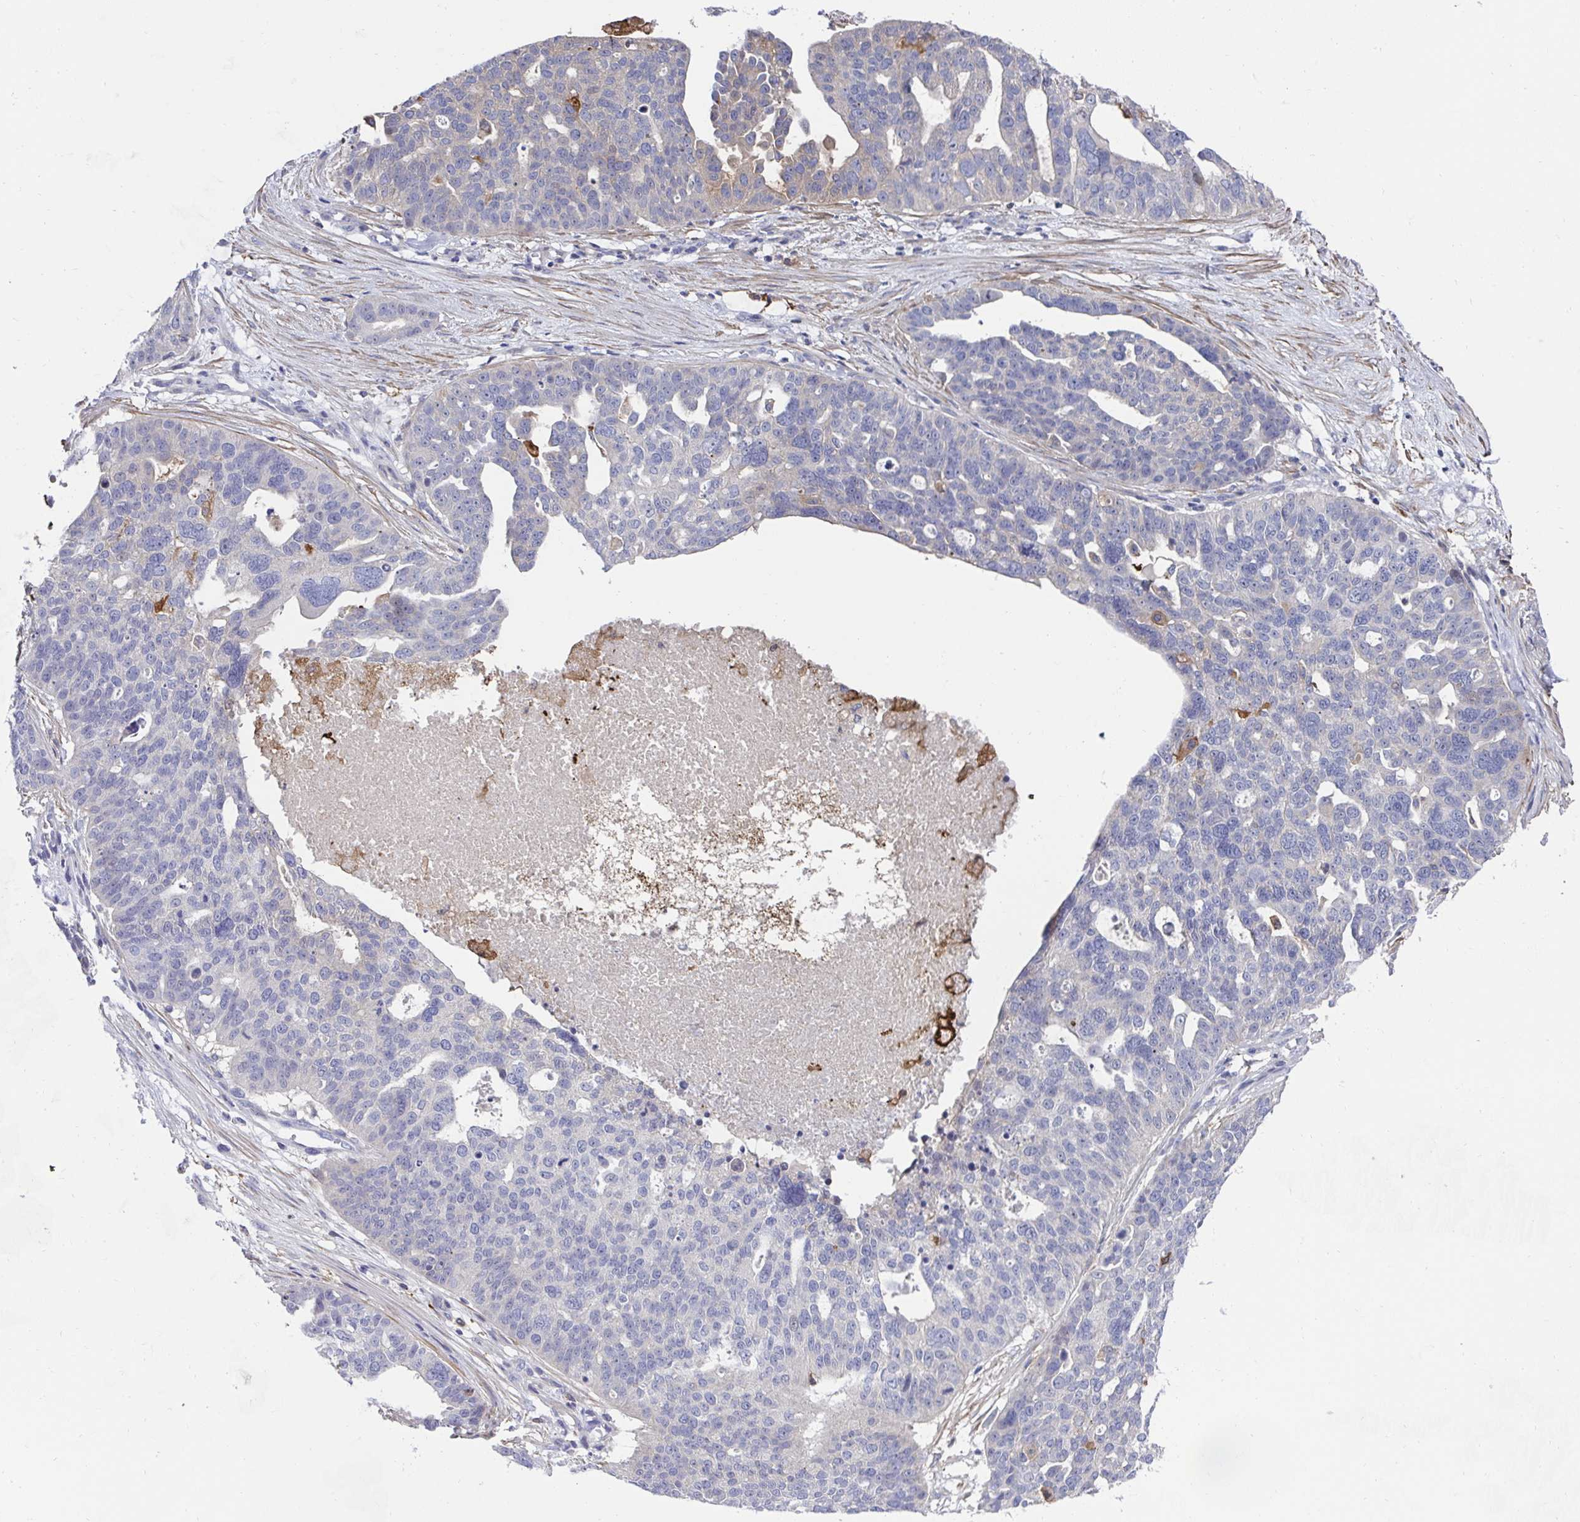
{"staining": {"intensity": "weak", "quantity": "<25%", "location": "cytoplasmic/membranous"}, "tissue": "ovarian cancer", "cell_type": "Tumor cells", "image_type": "cancer", "snomed": [{"axis": "morphology", "description": "Cystadenocarcinoma, serous, NOS"}, {"axis": "topography", "description": "Ovary"}], "caption": "IHC micrograph of neoplastic tissue: ovarian serous cystadenocarcinoma stained with DAB (3,3'-diaminobenzidine) shows no significant protein expression in tumor cells. (DAB (3,3'-diaminobenzidine) IHC, high magnification).", "gene": "FBXL13", "patient": {"sex": "female", "age": 59}}